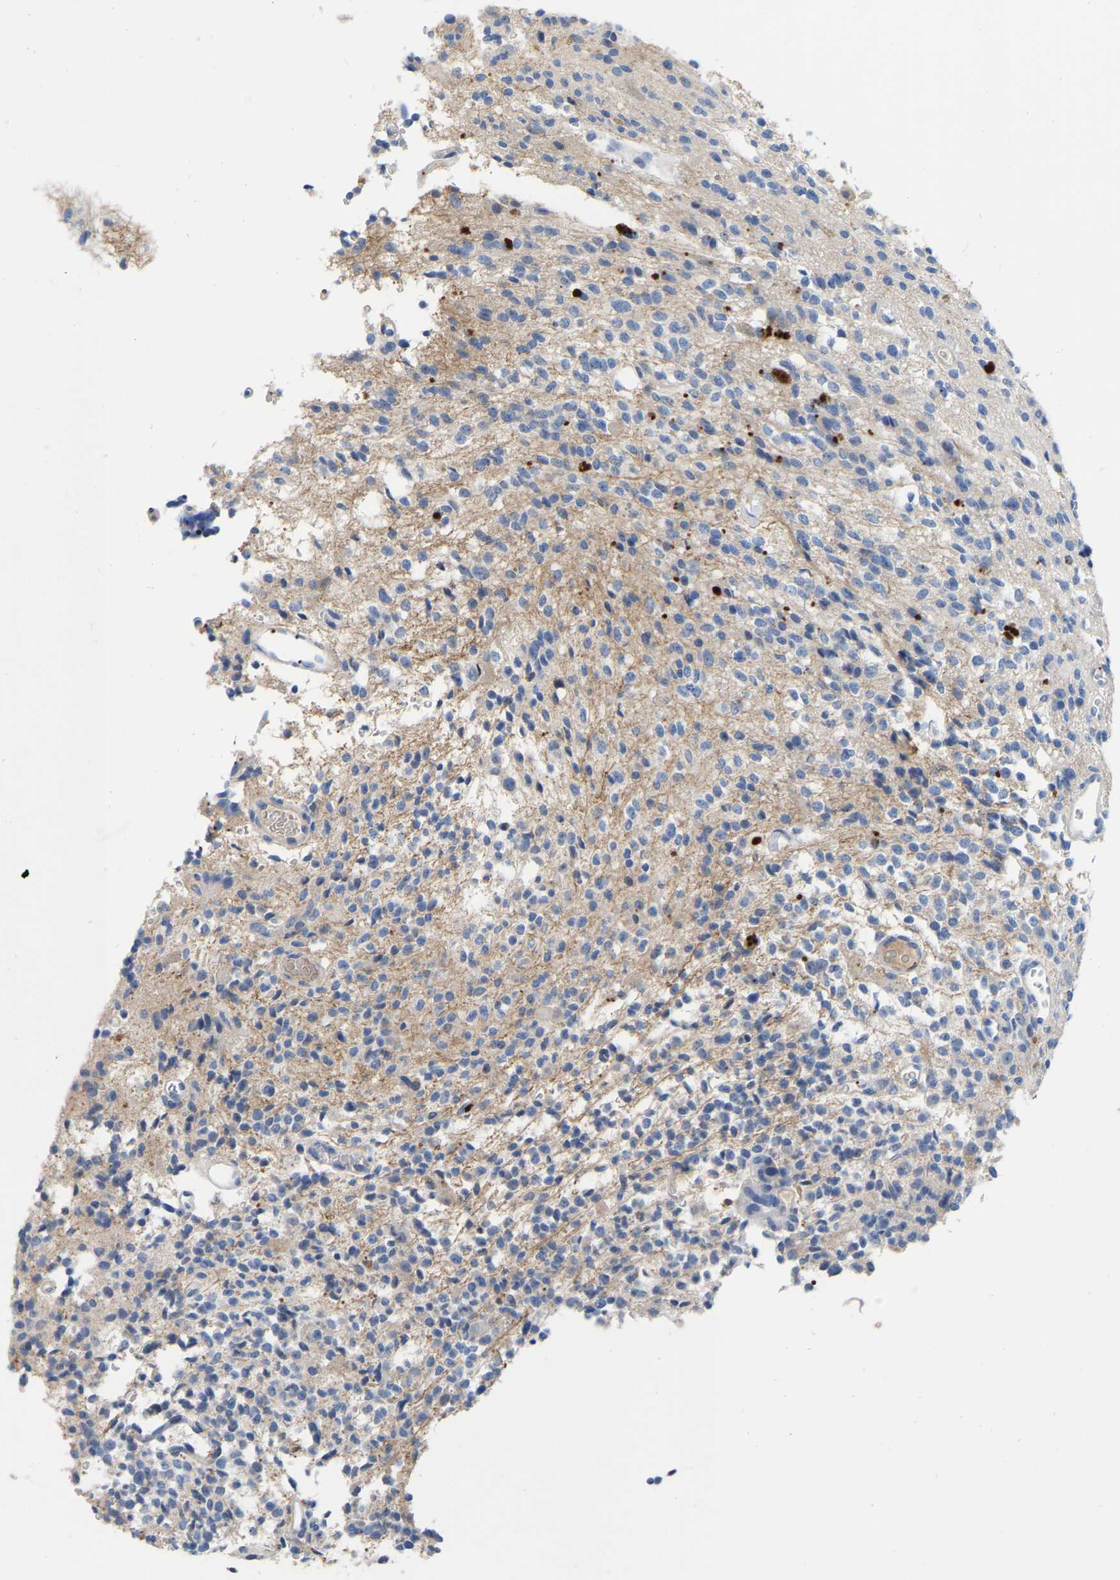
{"staining": {"intensity": "negative", "quantity": "none", "location": "none"}, "tissue": "glioma", "cell_type": "Tumor cells", "image_type": "cancer", "snomed": [{"axis": "morphology", "description": "Glioma, malignant, High grade"}, {"axis": "topography", "description": "Brain"}], "caption": "Image shows no significant protein expression in tumor cells of high-grade glioma (malignant). (Brightfield microscopy of DAB immunohistochemistry (IHC) at high magnification).", "gene": "RAB27B", "patient": {"sex": "male", "age": 34}}